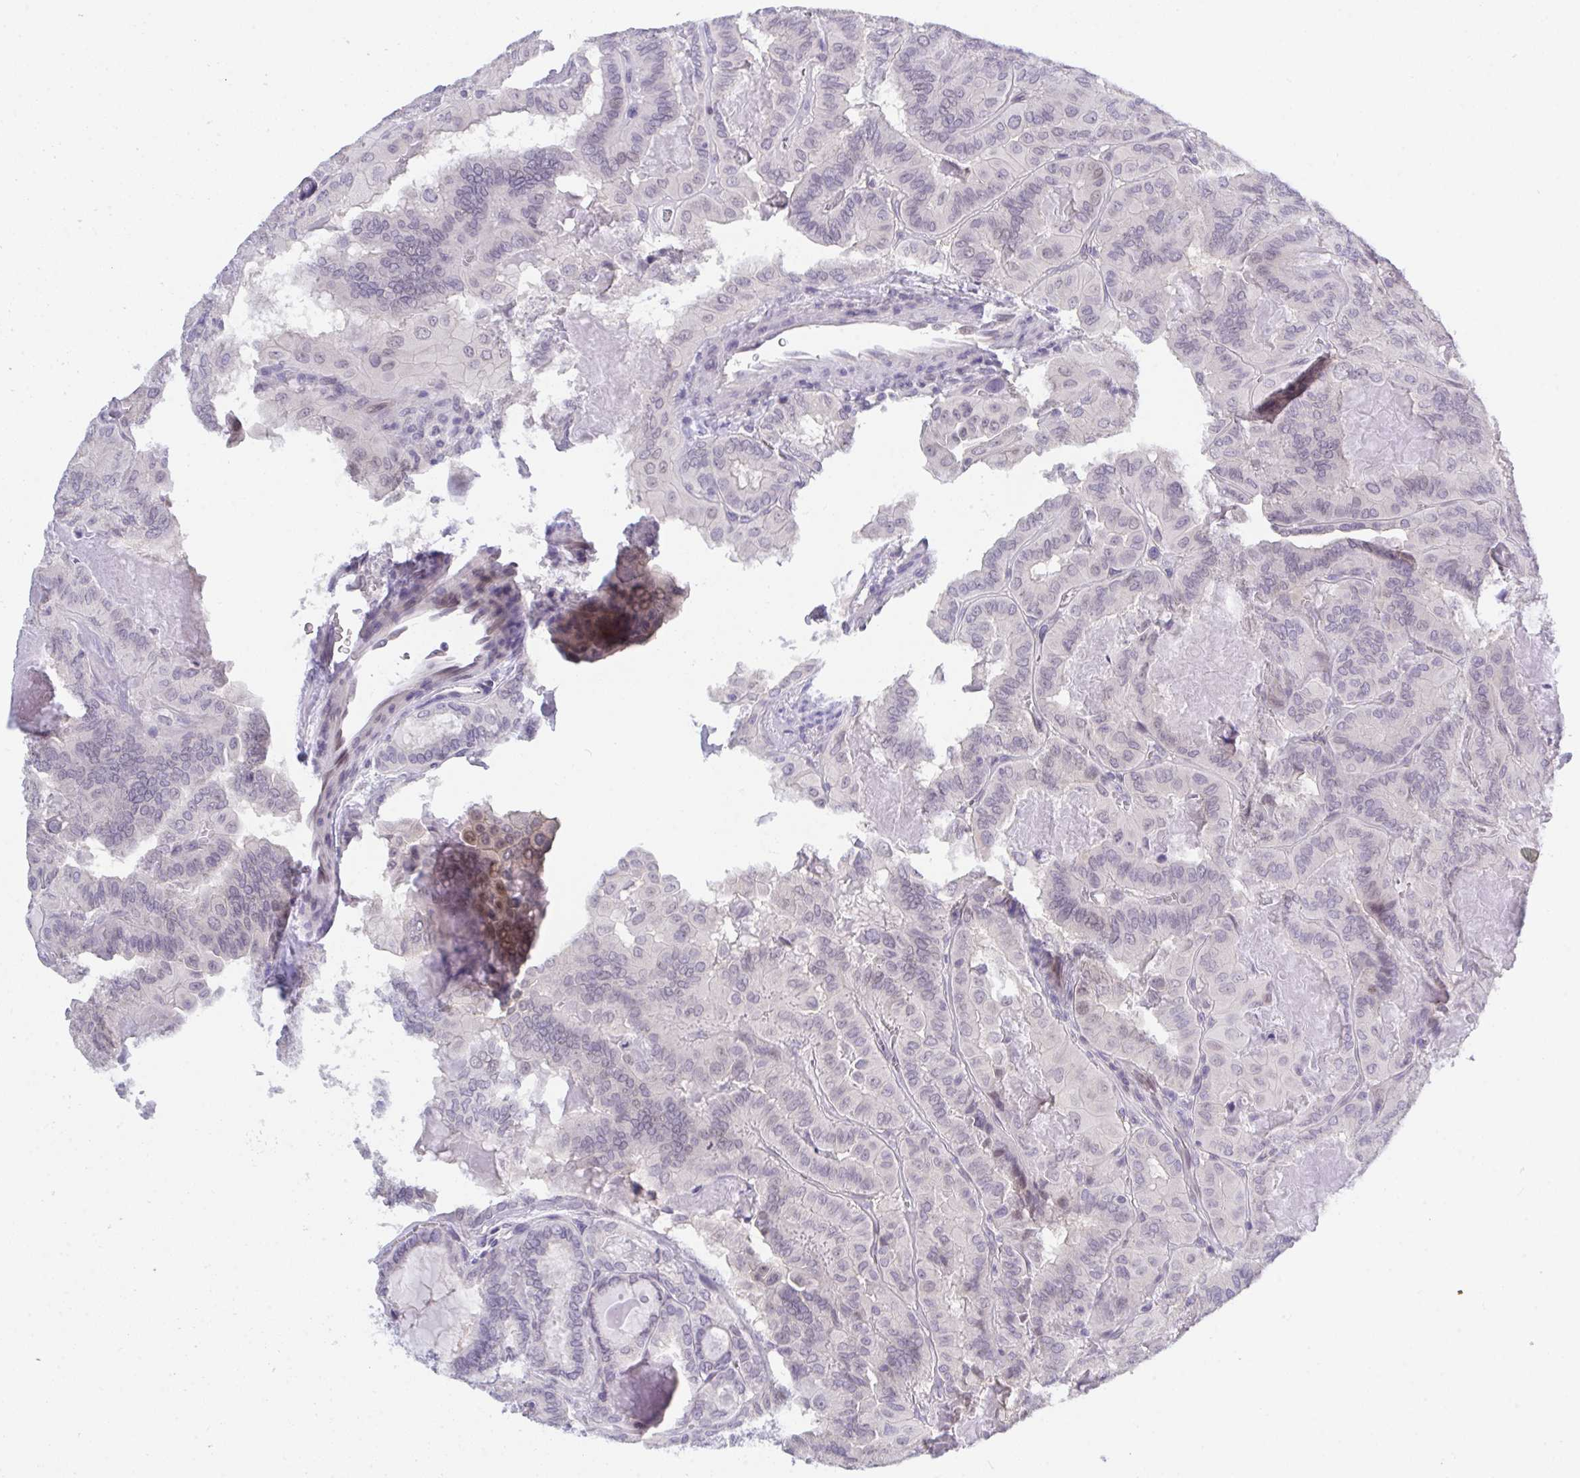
{"staining": {"intensity": "weak", "quantity": "<25%", "location": "nuclear"}, "tissue": "thyroid cancer", "cell_type": "Tumor cells", "image_type": "cancer", "snomed": [{"axis": "morphology", "description": "Papillary adenocarcinoma, NOS"}, {"axis": "topography", "description": "Thyroid gland"}], "caption": "Immunohistochemical staining of human thyroid cancer (papillary adenocarcinoma) displays no significant positivity in tumor cells.", "gene": "BMAL2", "patient": {"sex": "female", "age": 46}}